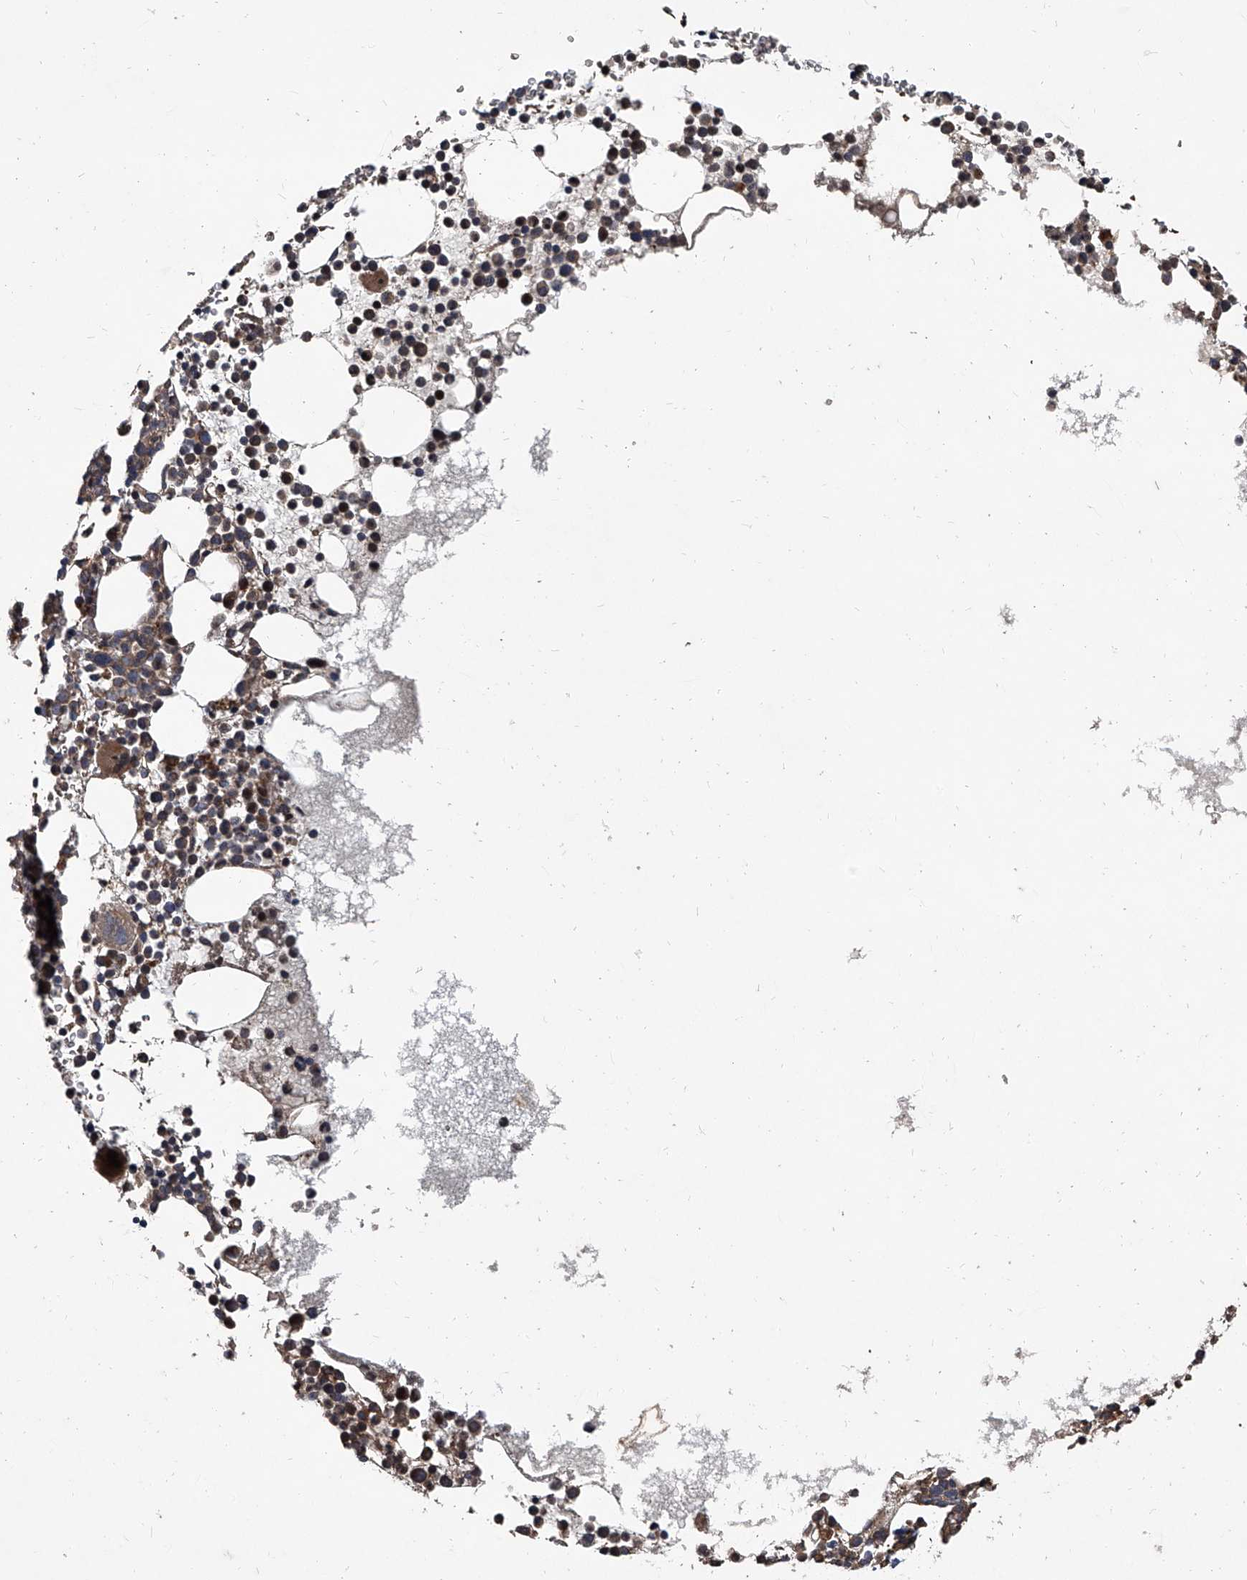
{"staining": {"intensity": "moderate", "quantity": ">75%", "location": "cytoplasmic/membranous,nuclear"}, "tissue": "bone marrow", "cell_type": "Hematopoietic cells", "image_type": "normal", "snomed": [{"axis": "morphology", "description": "Normal tissue, NOS"}, {"axis": "topography", "description": "Bone marrow"}], "caption": "Brown immunohistochemical staining in unremarkable human bone marrow exhibits moderate cytoplasmic/membranous,nuclear staining in approximately >75% of hematopoietic cells. (IHC, brightfield microscopy, high magnification).", "gene": "EVA1C", "patient": {"sex": "female", "age": 78}}